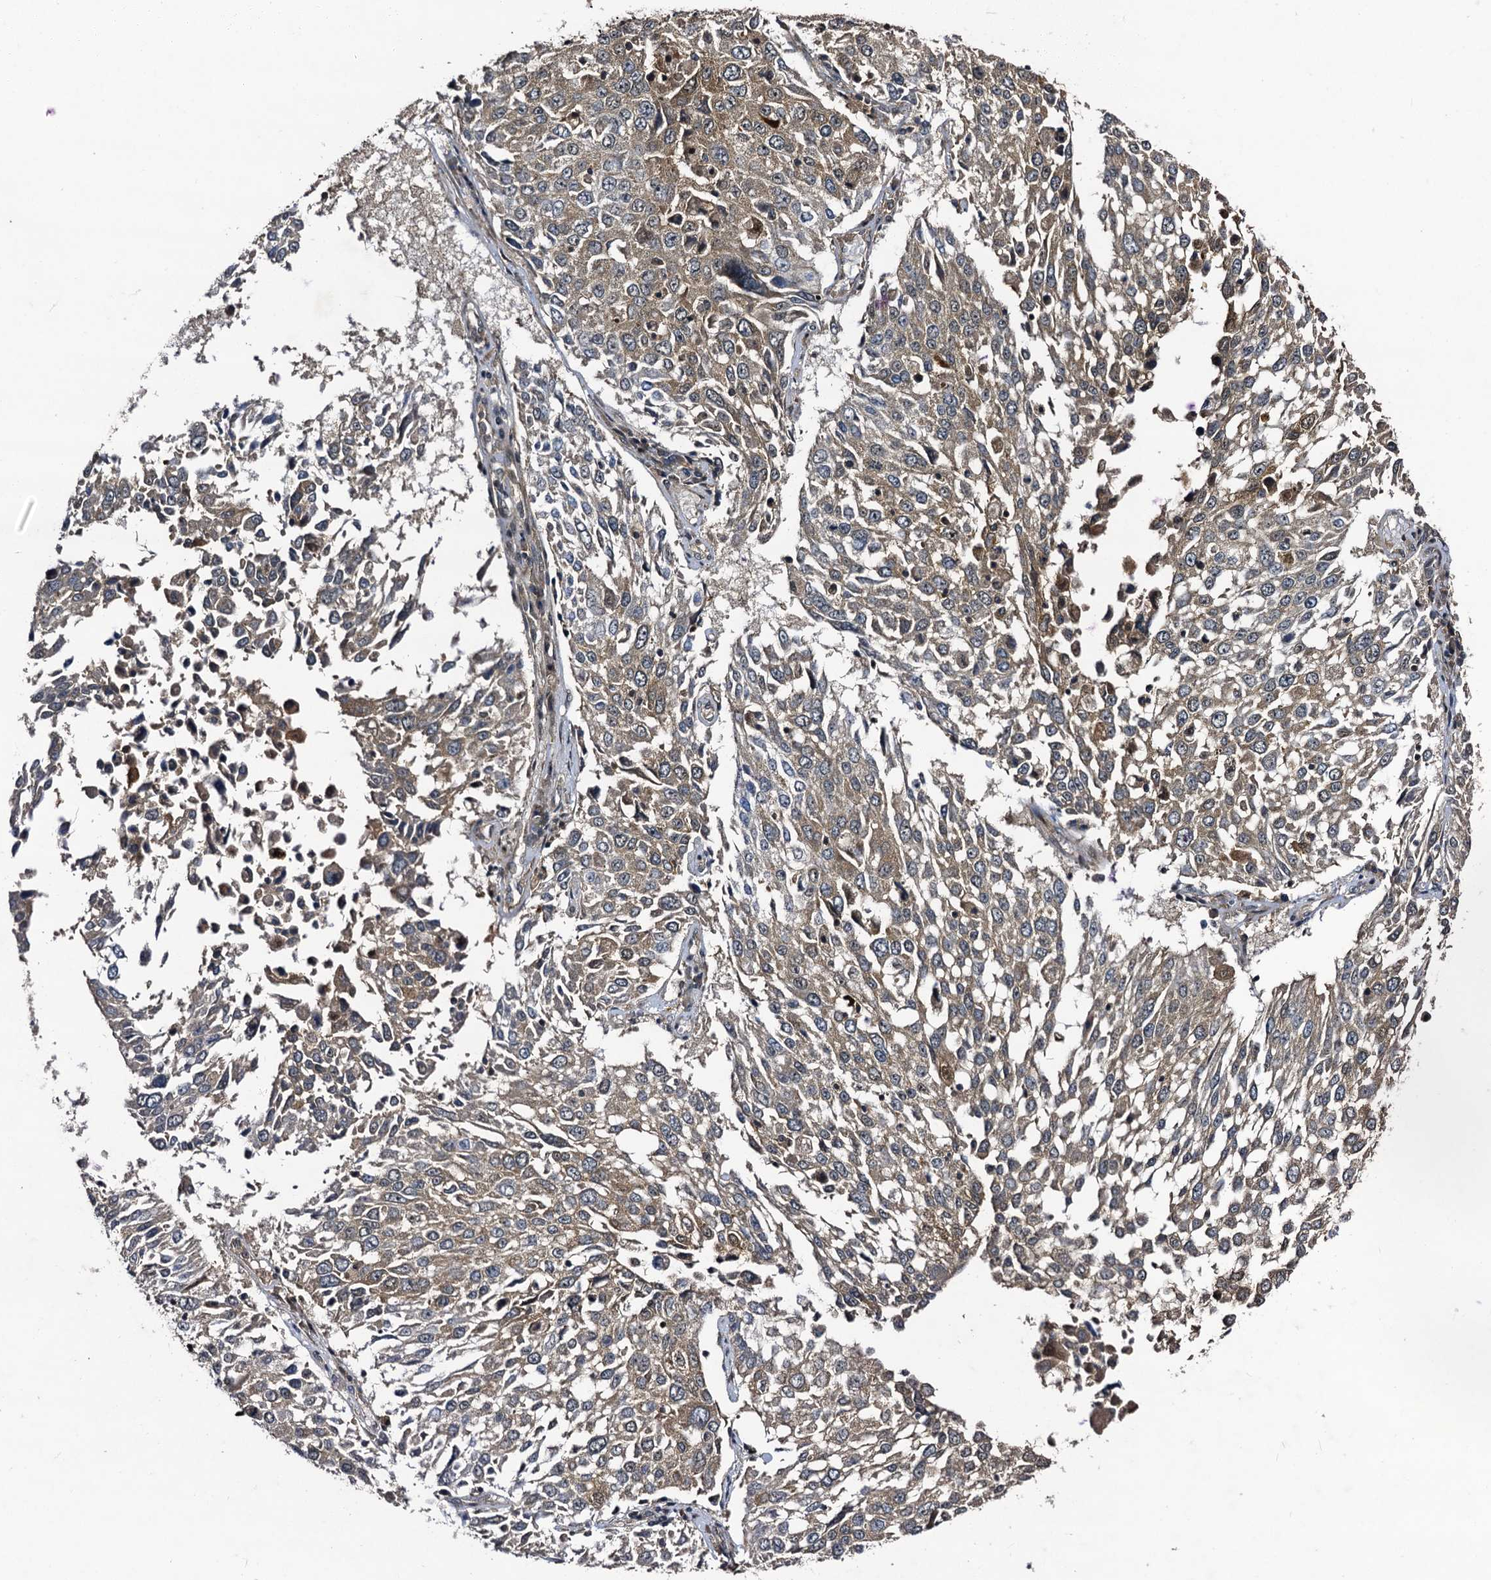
{"staining": {"intensity": "moderate", "quantity": ">75%", "location": "cytoplasmic/membranous"}, "tissue": "lung cancer", "cell_type": "Tumor cells", "image_type": "cancer", "snomed": [{"axis": "morphology", "description": "Squamous cell carcinoma, NOS"}, {"axis": "topography", "description": "Lung"}], "caption": "A brown stain highlights moderate cytoplasmic/membranous staining of a protein in lung squamous cell carcinoma tumor cells. (Stains: DAB in brown, nuclei in blue, Microscopy: brightfield microscopy at high magnification).", "gene": "KXD1", "patient": {"sex": "male", "age": 65}}